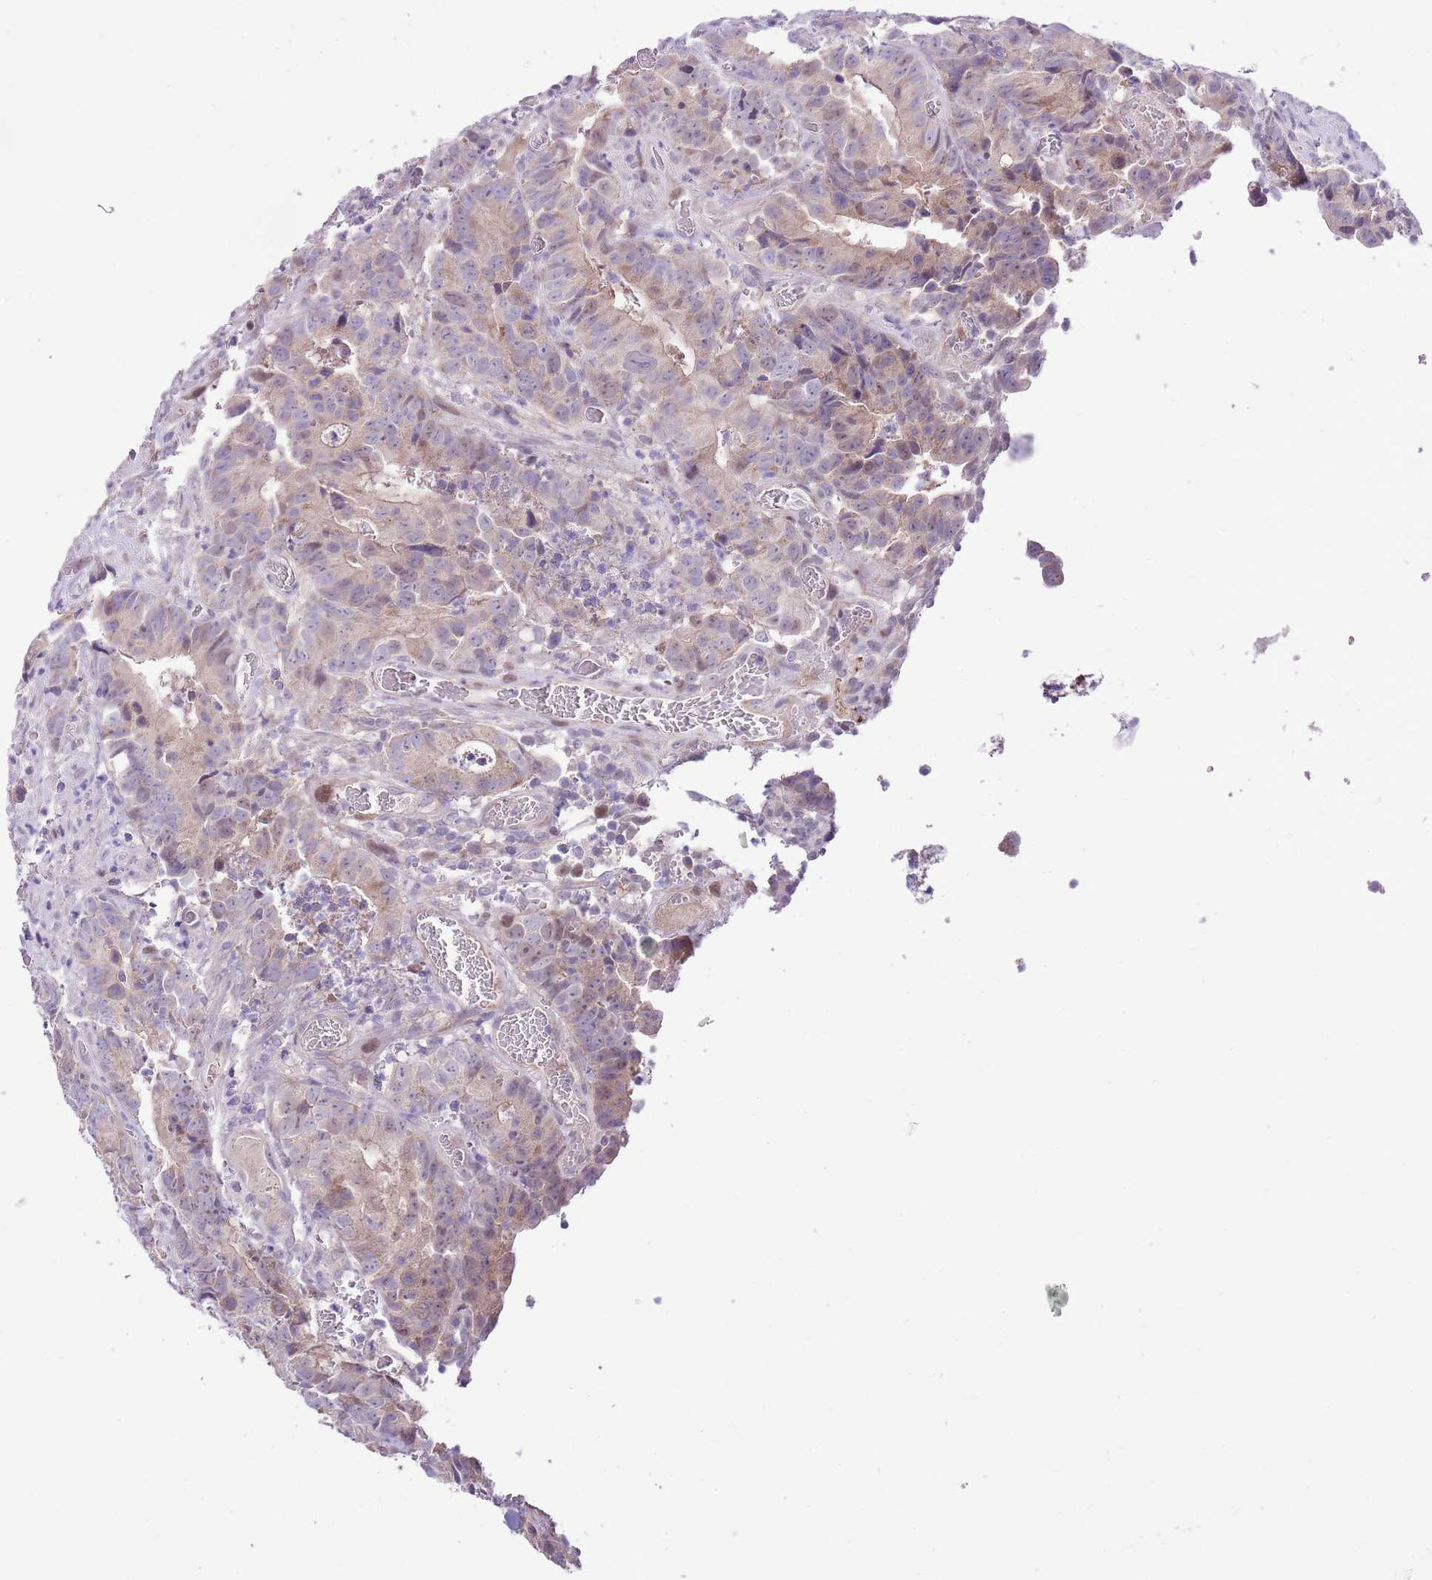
{"staining": {"intensity": "weak", "quantity": "25%-75%", "location": "cytoplasmic/membranous"}, "tissue": "colorectal cancer", "cell_type": "Tumor cells", "image_type": "cancer", "snomed": [{"axis": "morphology", "description": "Adenocarcinoma, NOS"}, {"axis": "topography", "description": "Colon"}], "caption": "Colorectal adenocarcinoma tissue demonstrates weak cytoplasmic/membranous staining in approximately 25%-75% of tumor cells, visualized by immunohistochemistry.", "gene": "FBRSL1", "patient": {"sex": "female", "age": 57}}